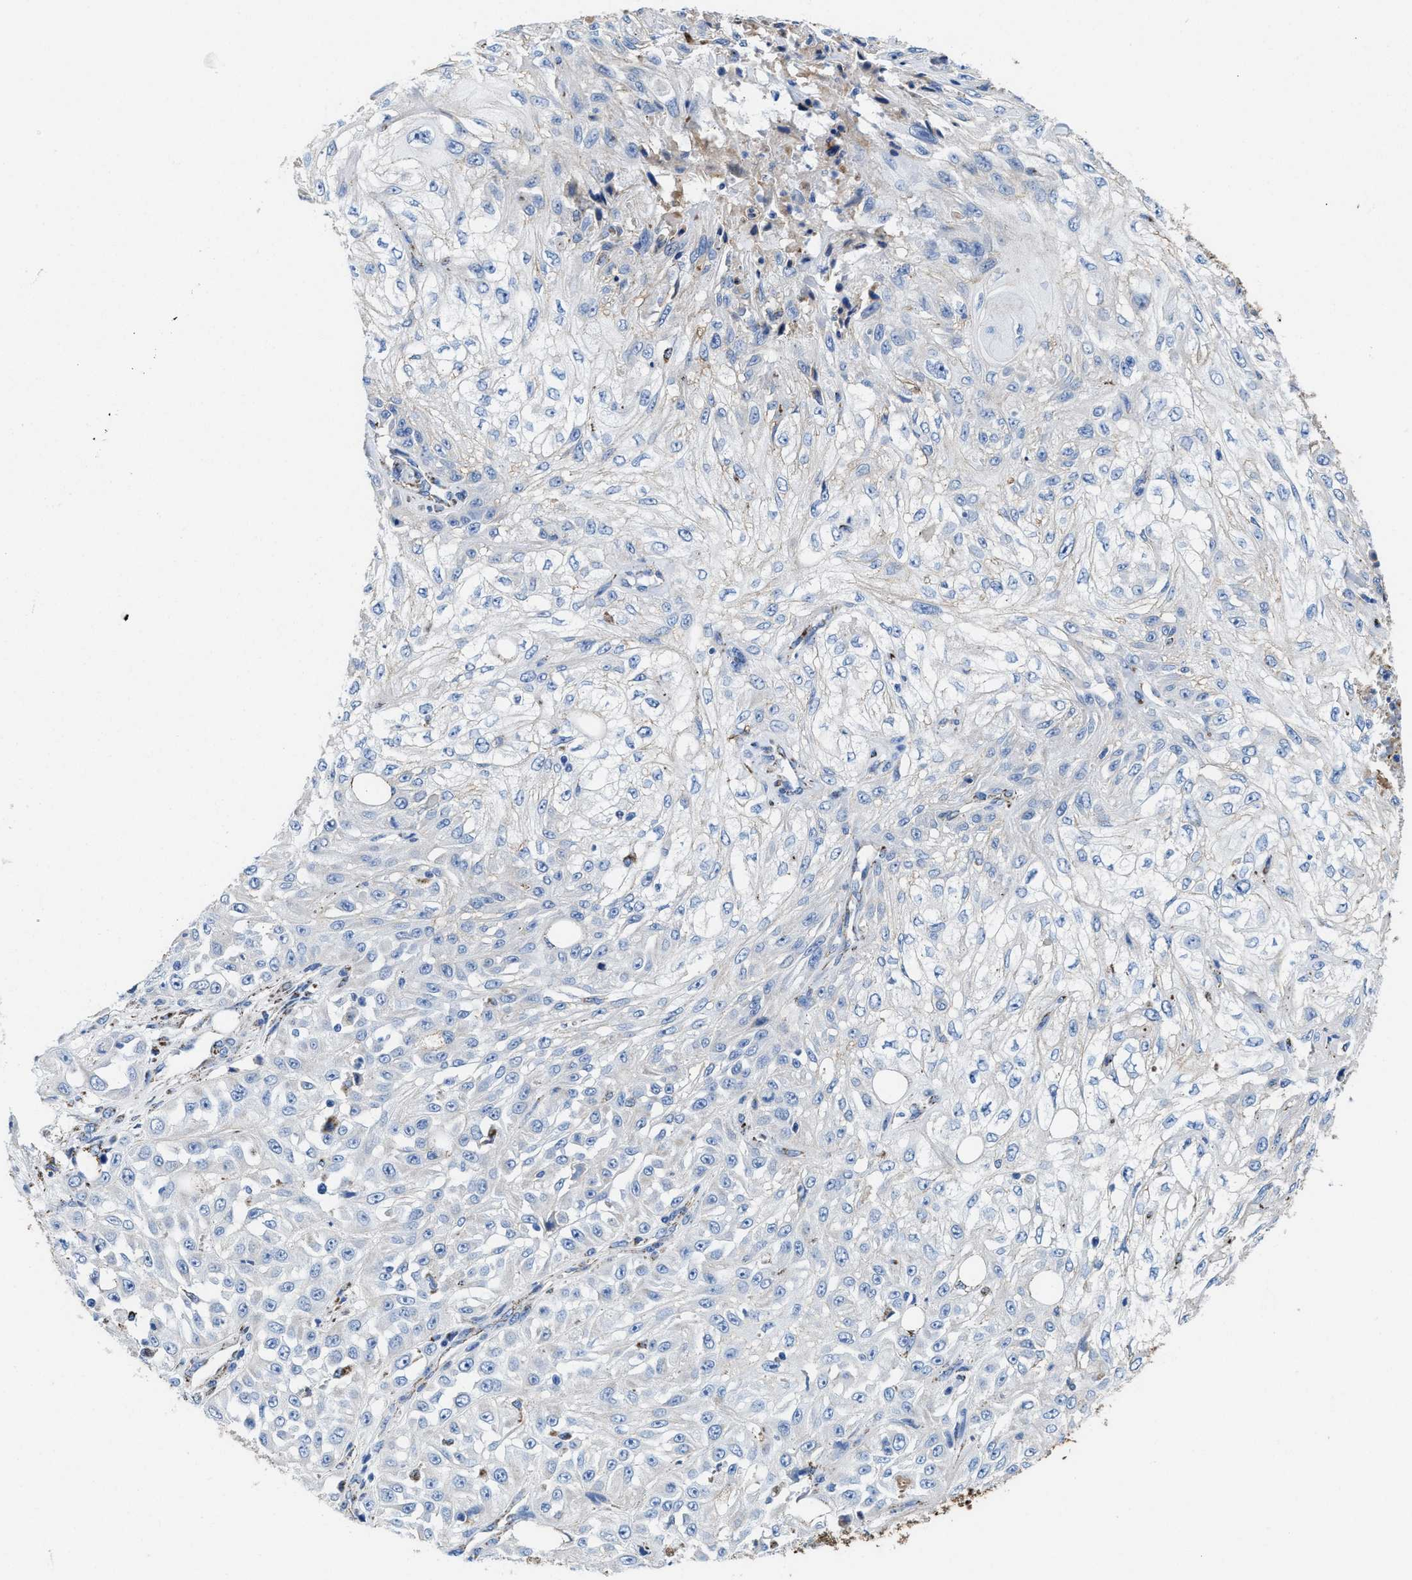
{"staining": {"intensity": "negative", "quantity": "none", "location": "none"}, "tissue": "skin cancer", "cell_type": "Tumor cells", "image_type": "cancer", "snomed": [{"axis": "morphology", "description": "Squamous cell carcinoma, NOS"}, {"axis": "morphology", "description": "Squamous cell carcinoma, metastatic, NOS"}, {"axis": "topography", "description": "Skin"}, {"axis": "topography", "description": "Lymph node"}], "caption": "Histopathology image shows no significant protein staining in tumor cells of skin cancer (squamous cell carcinoma).", "gene": "ALDH1B1", "patient": {"sex": "male", "age": 75}}